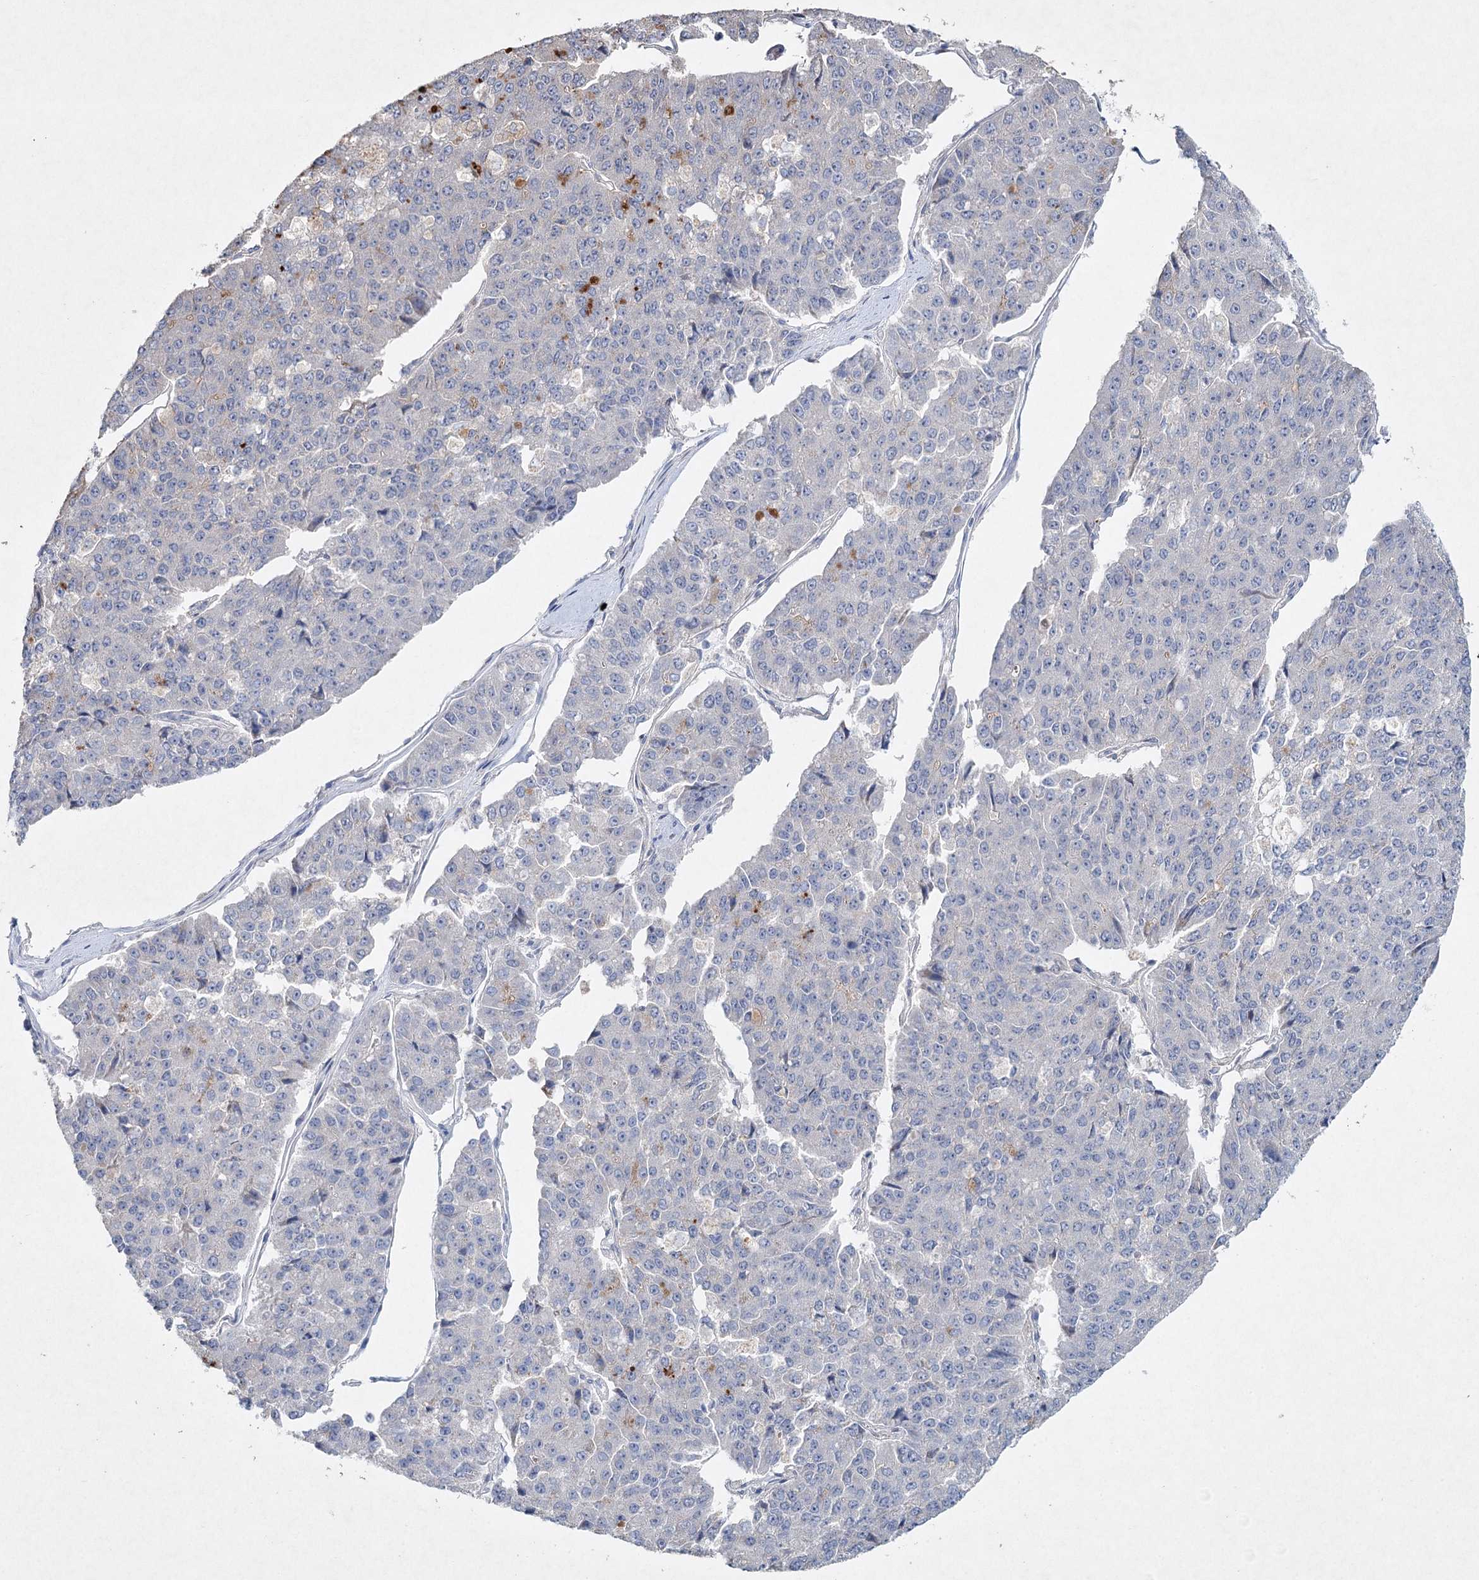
{"staining": {"intensity": "negative", "quantity": "none", "location": "none"}, "tissue": "pancreatic cancer", "cell_type": "Tumor cells", "image_type": "cancer", "snomed": [{"axis": "morphology", "description": "Adenocarcinoma, NOS"}, {"axis": "topography", "description": "Pancreas"}], "caption": "This is an IHC image of pancreatic cancer (adenocarcinoma). There is no positivity in tumor cells.", "gene": "RFX6", "patient": {"sex": "male", "age": 50}}